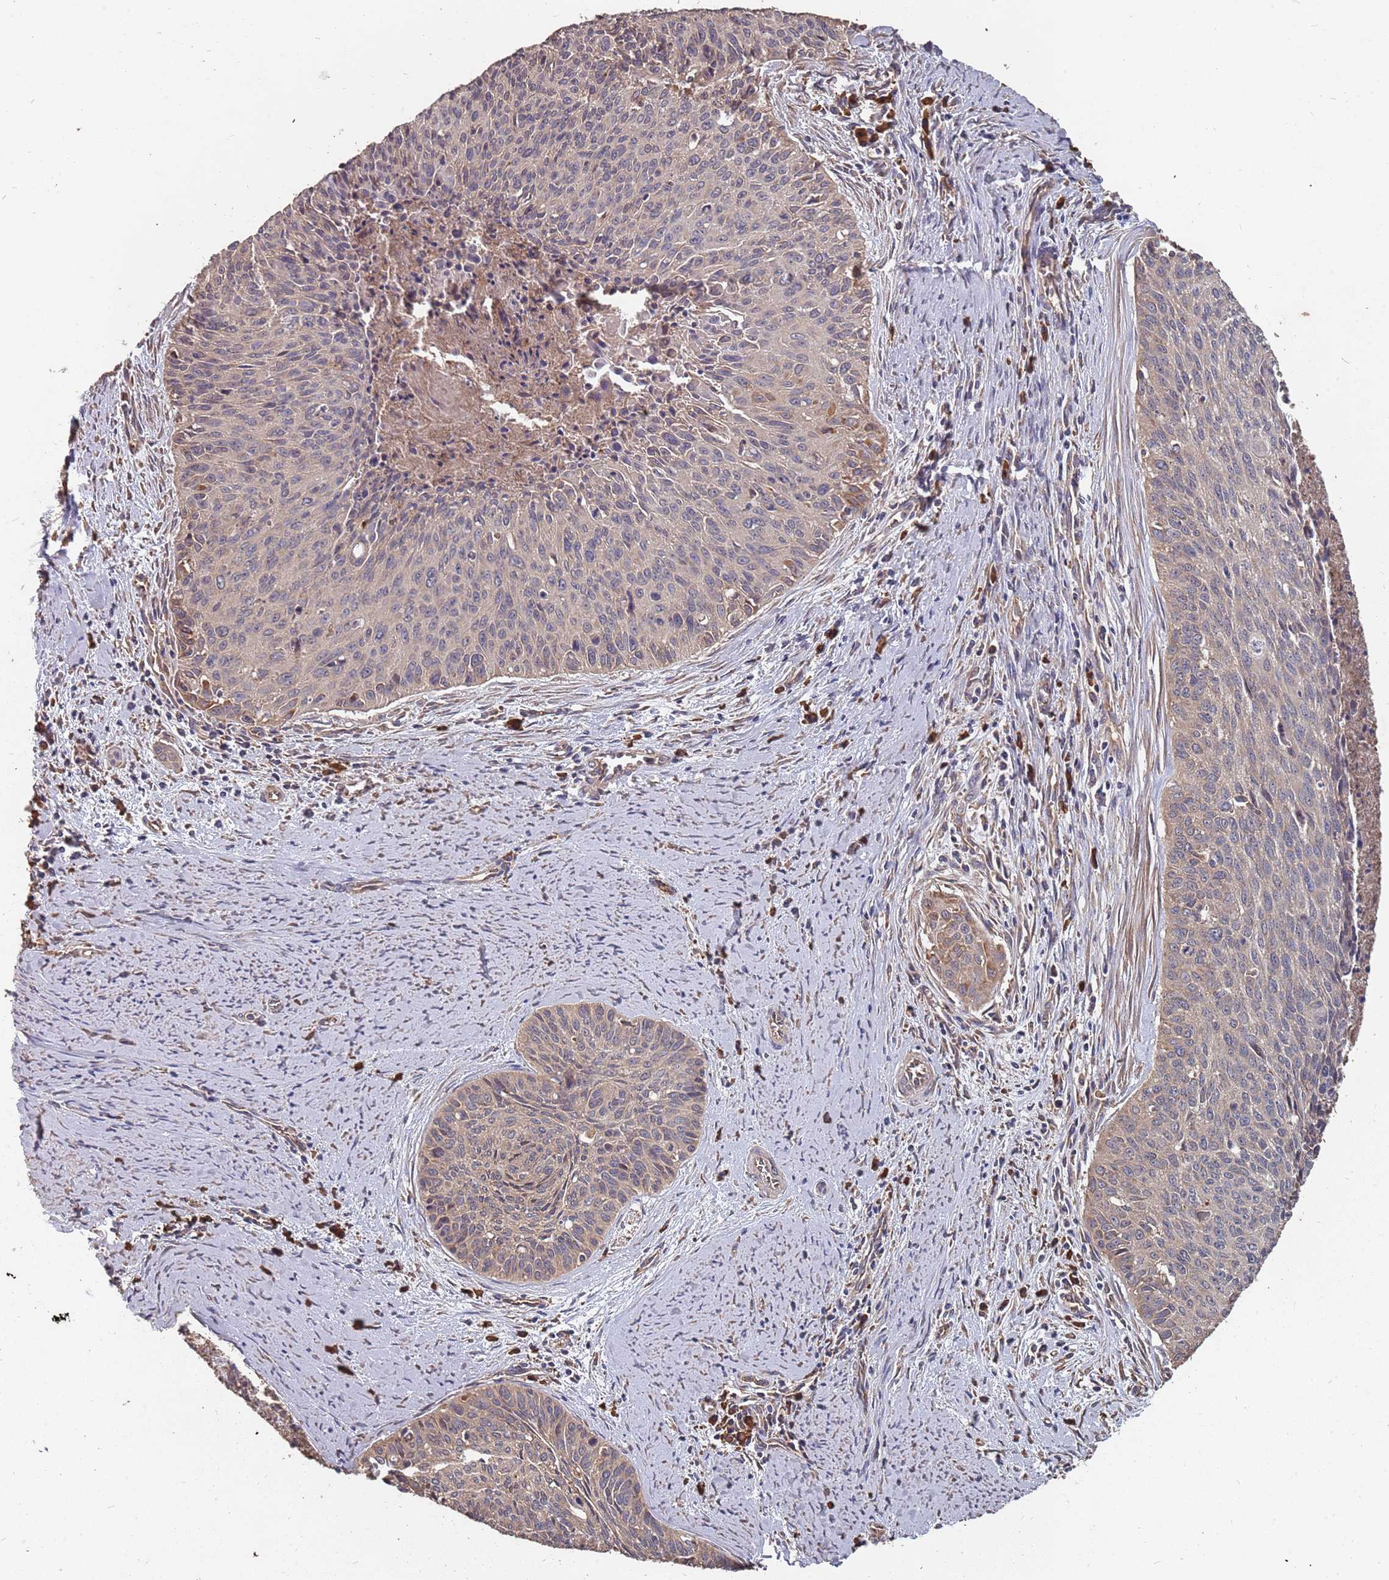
{"staining": {"intensity": "weak", "quantity": "25%-75%", "location": "cytoplasmic/membranous"}, "tissue": "cervical cancer", "cell_type": "Tumor cells", "image_type": "cancer", "snomed": [{"axis": "morphology", "description": "Squamous cell carcinoma, NOS"}, {"axis": "topography", "description": "Cervix"}], "caption": "Cervical cancer was stained to show a protein in brown. There is low levels of weak cytoplasmic/membranous positivity in approximately 25%-75% of tumor cells. (Stains: DAB in brown, nuclei in blue, Microscopy: brightfield microscopy at high magnification).", "gene": "ATG5", "patient": {"sex": "female", "age": 55}}